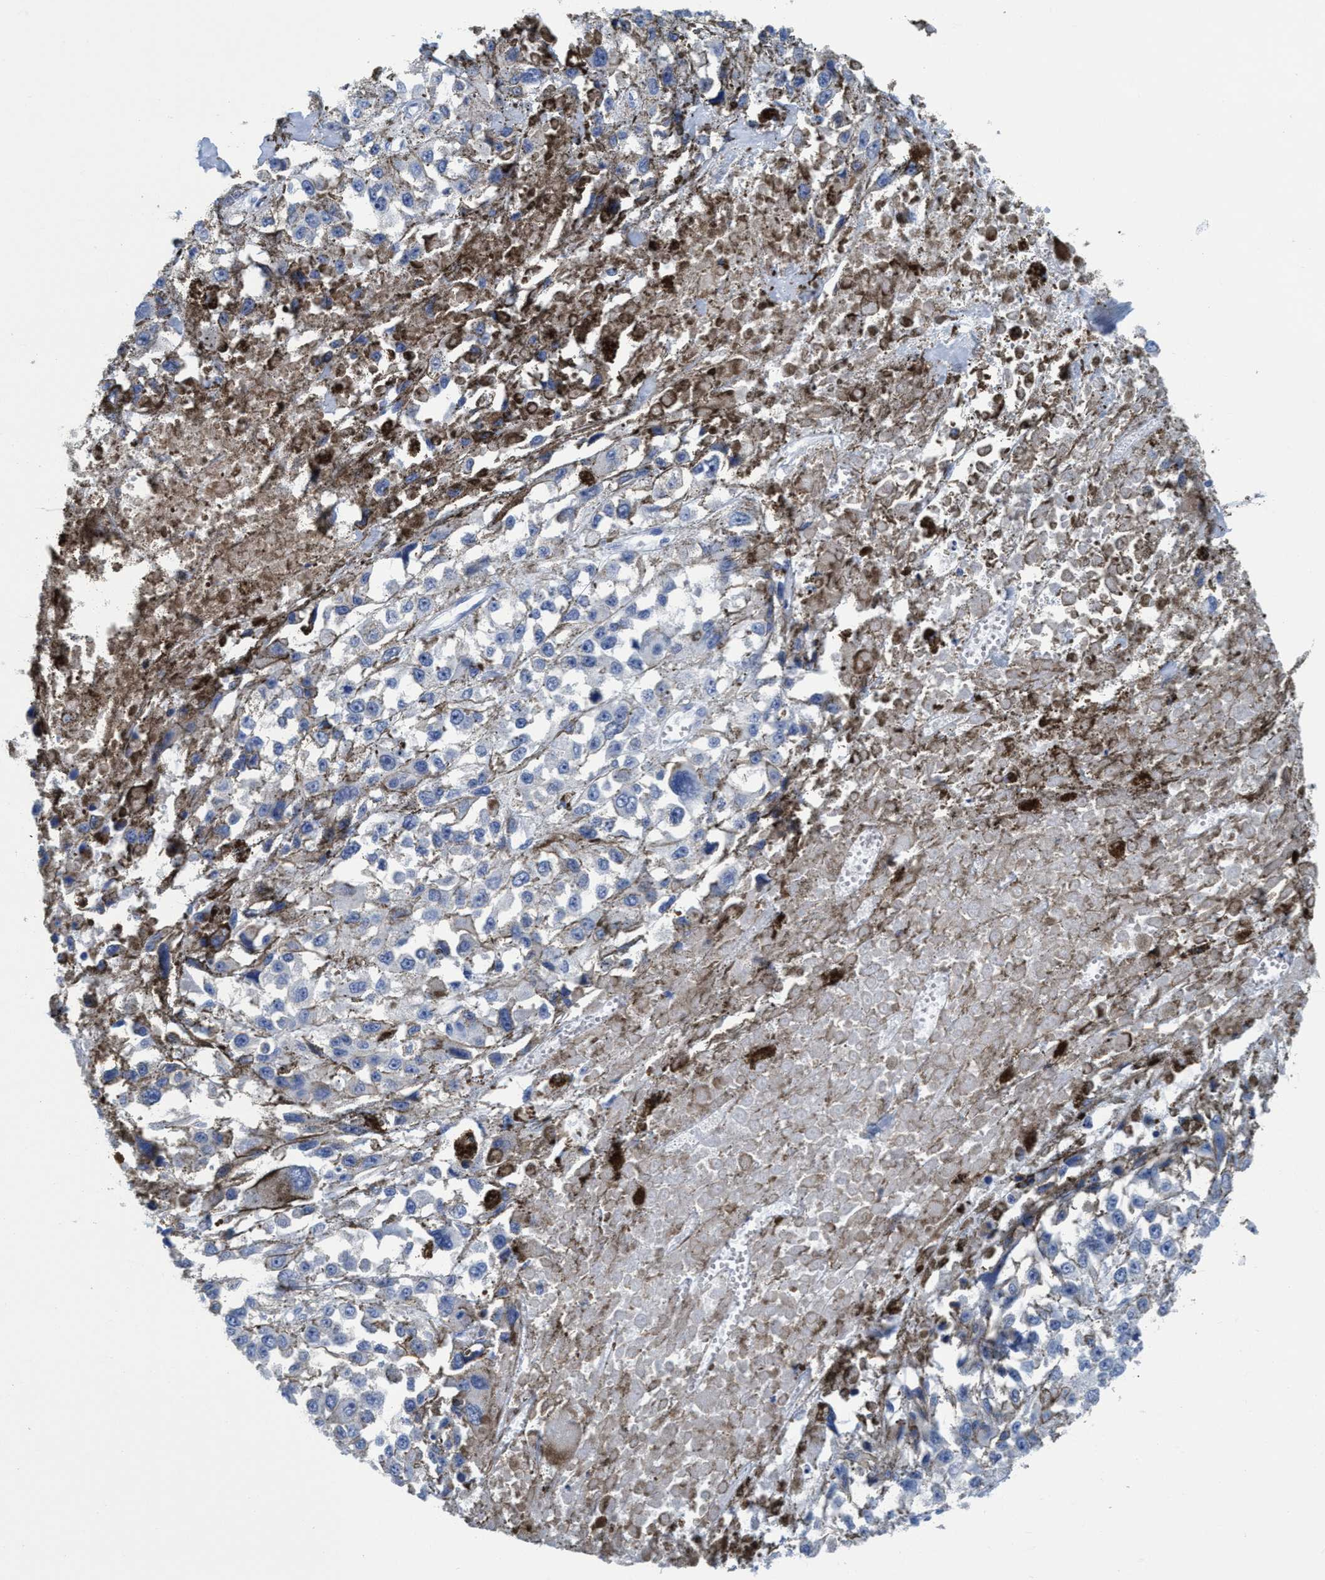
{"staining": {"intensity": "negative", "quantity": "none", "location": "none"}, "tissue": "melanoma", "cell_type": "Tumor cells", "image_type": "cancer", "snomed": [{"axis": "morphology", "description": "Malignant melanoma, Metastatic site"}, {"axis": "topography", "description": "Lymph node"}], "caption": "IHC histopathology image of neoplastic tissue: human malignant melanoma (metastatic site) stained with DAB (3,3'-diaminobenzidine) exhibits no significant protein expression in tumor cells.", "gene": "DNAI1", "patient": {"sex": "male", "age": 59}}